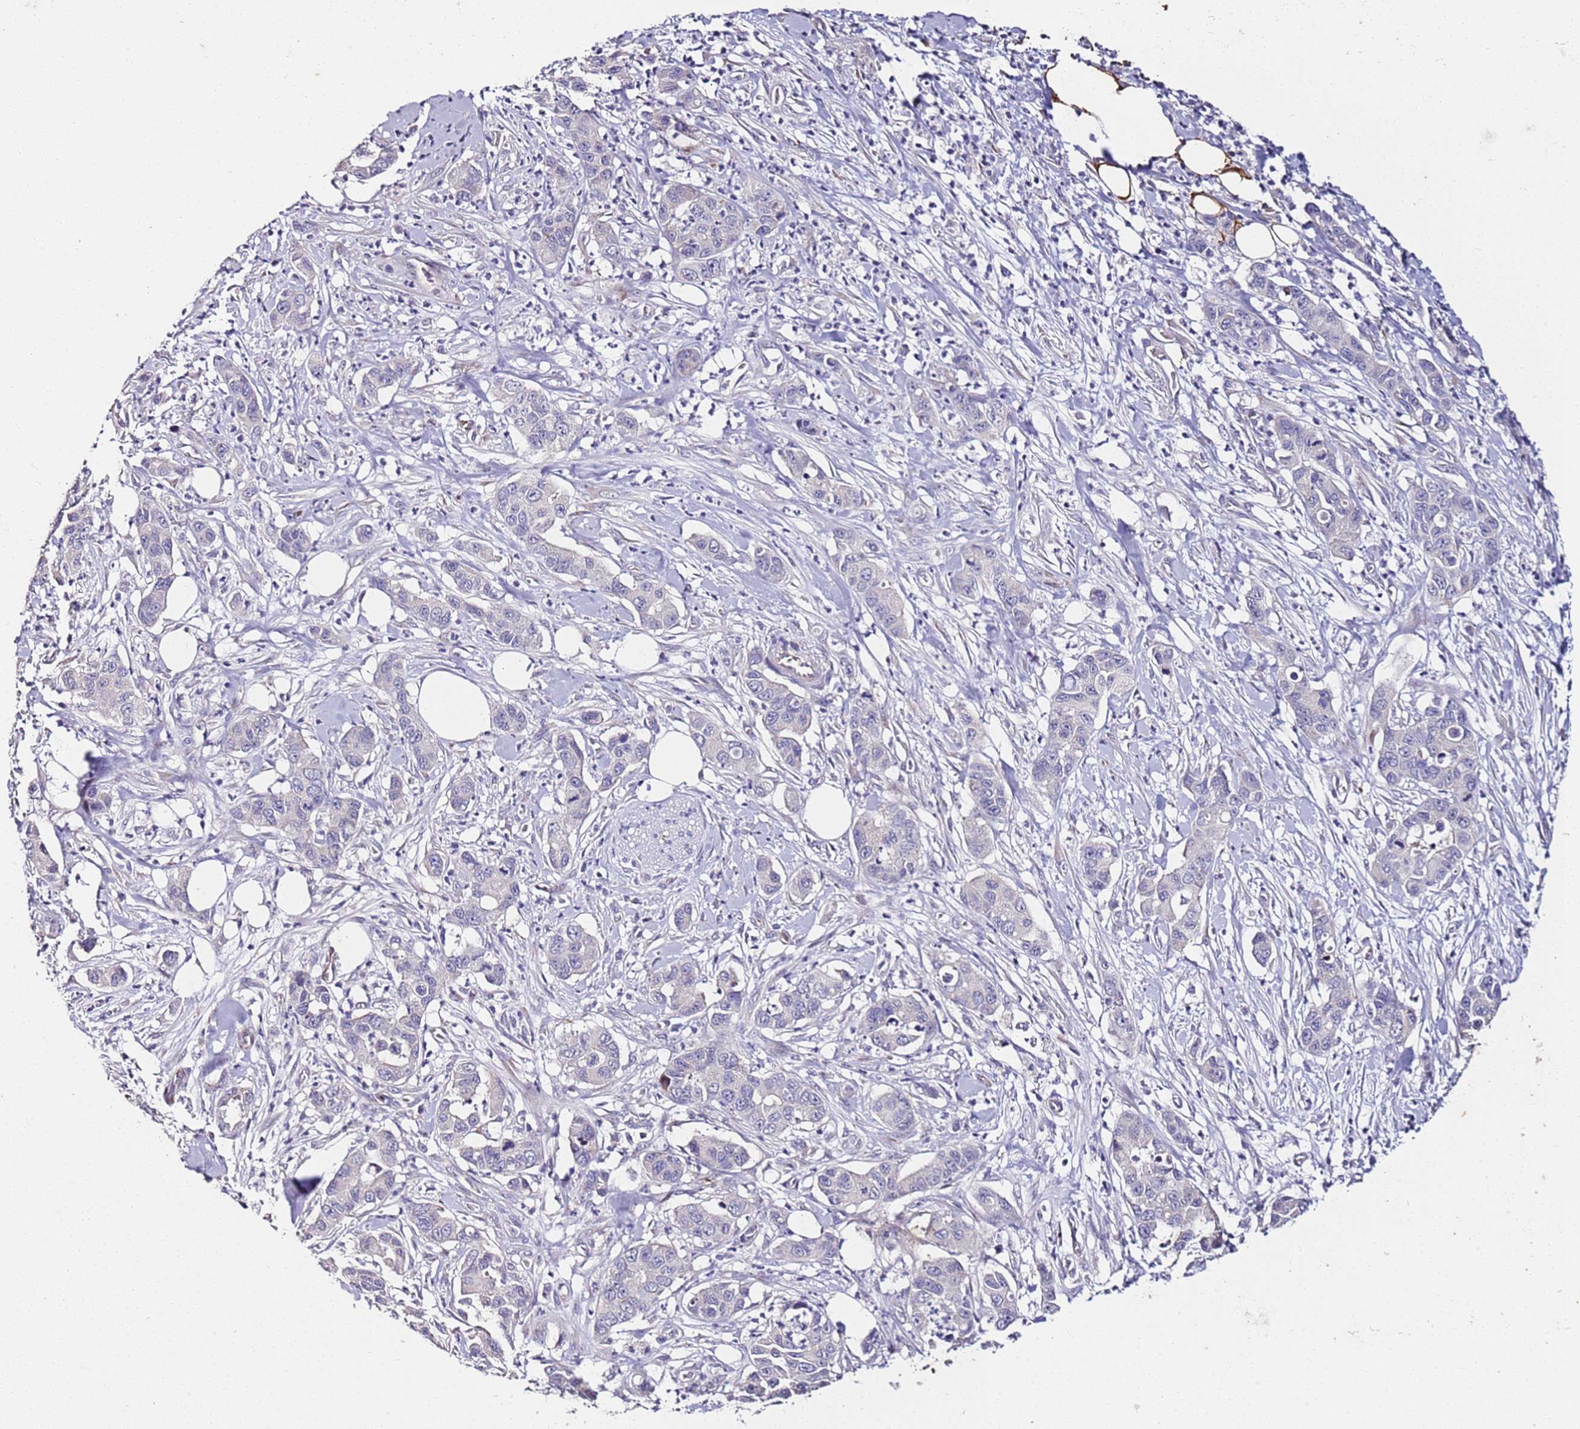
{"staining": {"intensity": "negative", "quantity": "none", "location": "none"}, "tissue": "pancreatic cancer", "cell_type": "Tumor cells", "image_type": "cancer", "snomed": [{"axis": "morphology", "description": "Adenocarcinoma, NOS"}, {"axis": "topography", "description": "Pancreas"}], "caption": "Tumor cells are negative for brown protein staining in adenocarcinoma (pancreatic). (IHC, brightfield microscopy, high magnification).", "gene": "SRRM5", "patient": {"sex": "male", "age": 73}}